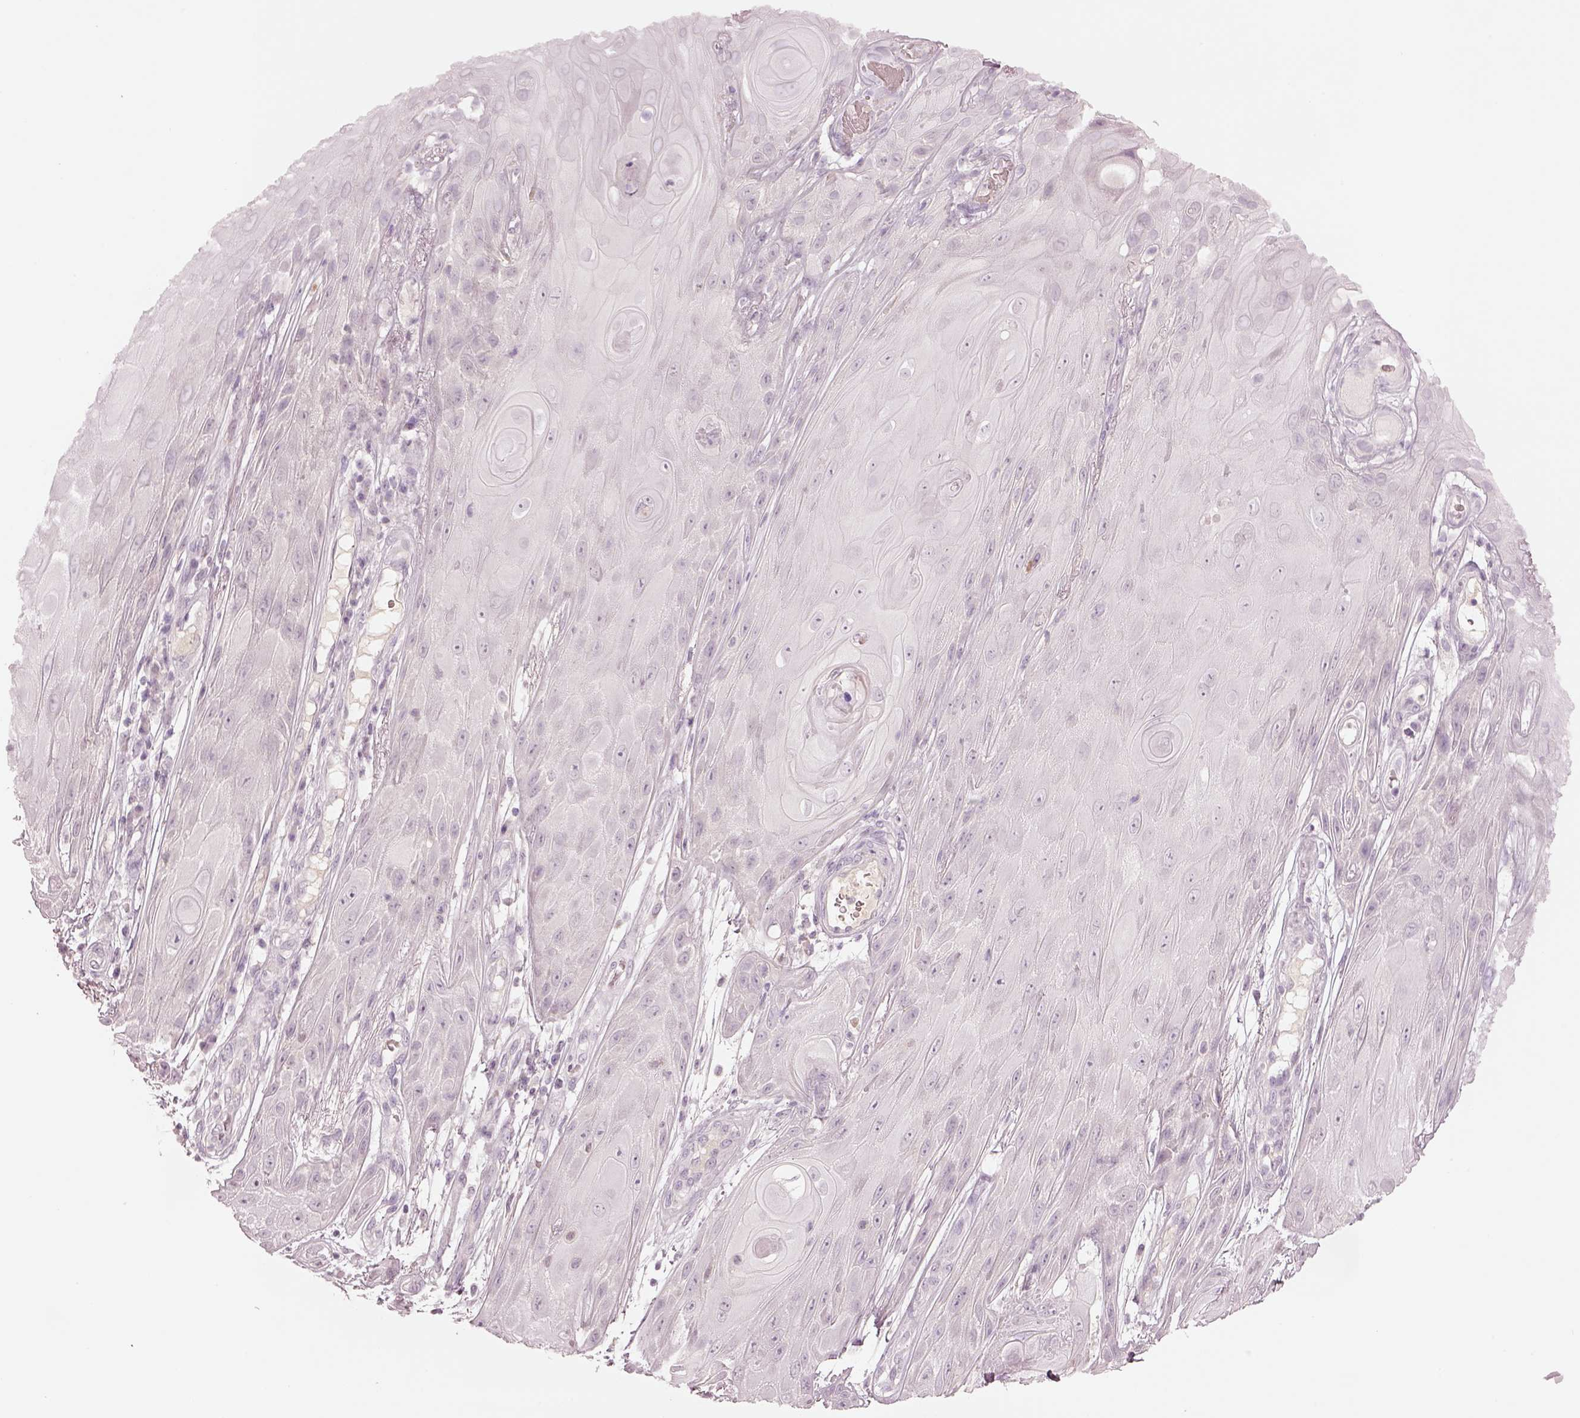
{"staining": {"intensity": "negative", "quantity": "none", "location": "none"}, "tissue": "skin cancer", "cell_type": "Tumor cells", "image_type": "cancer", "snomed": [{"axis": "morphology", "description": "Squamous cell carcinoma, NOS"}, {"axis": "topography", "description": "Skin"}], "caption": "DAB immunohistochemical staining of skin squamous cell carcinoma reveals no significant expression in tumor cells.", "gene": "SPATA6L", "patient": {"sex": "male", "age": 62}}